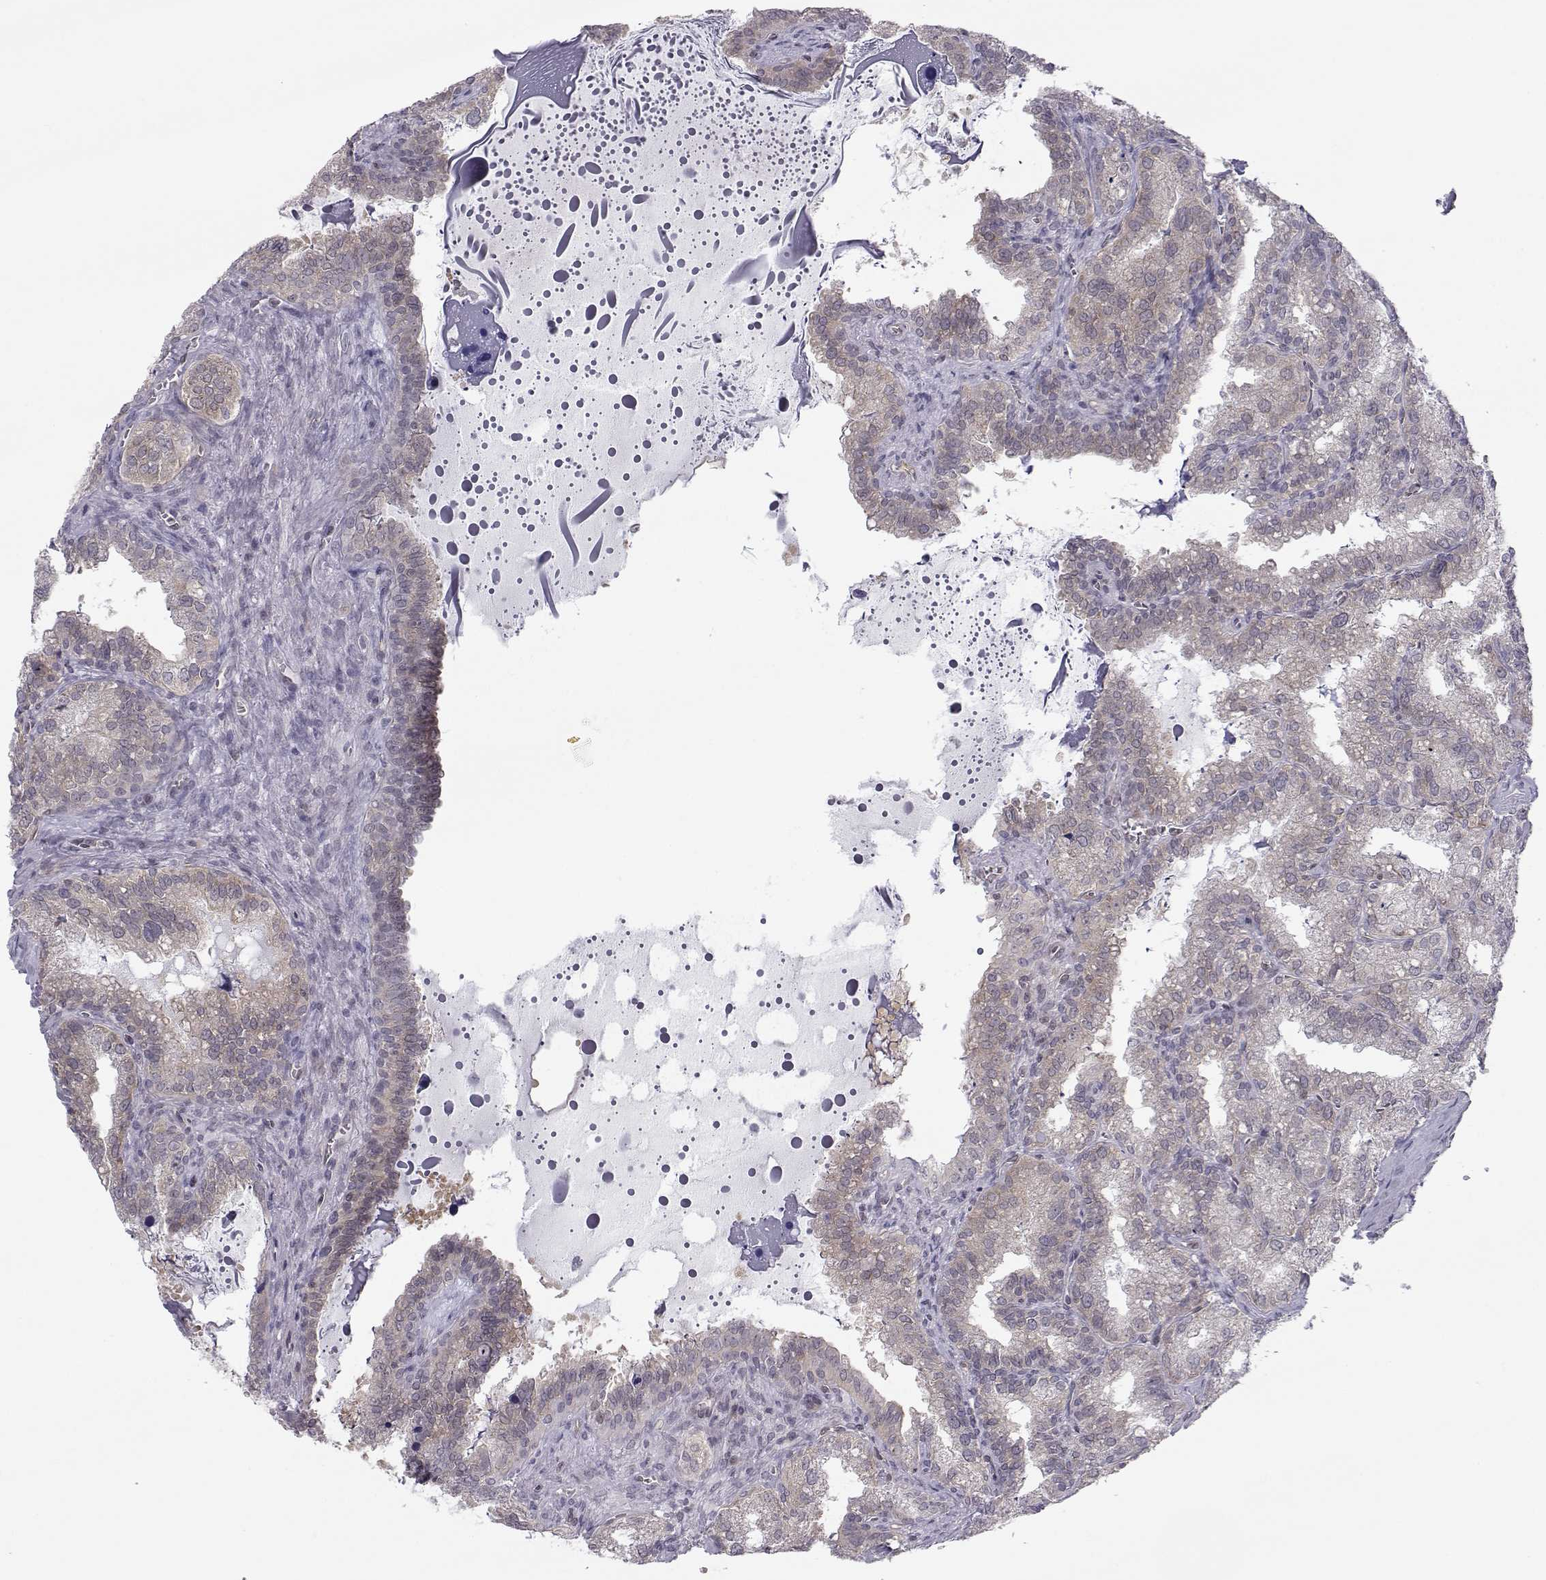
{"staining": {"intensity": "weak", "quantity": "25%-75%", "location": "cytoplasmic/membranous"}, "tissue": "seminal vesicle", "cell_type": "Glandular cells", "image_type": "normal", "snomed": [{"axis": "morphology", "description": "Normal tissue, NOS"}, {"axis": "topography", "description": "Seminal veicle"}], "caption": "Immunohistochemical staining of benign seminal vesicle exhibits weak cytoplasmic/membranous protein positivity in approximately 25%-75% of glandular cells.", "gene": "KIF13B", "patient": {"sex": "male", "age": 57}}